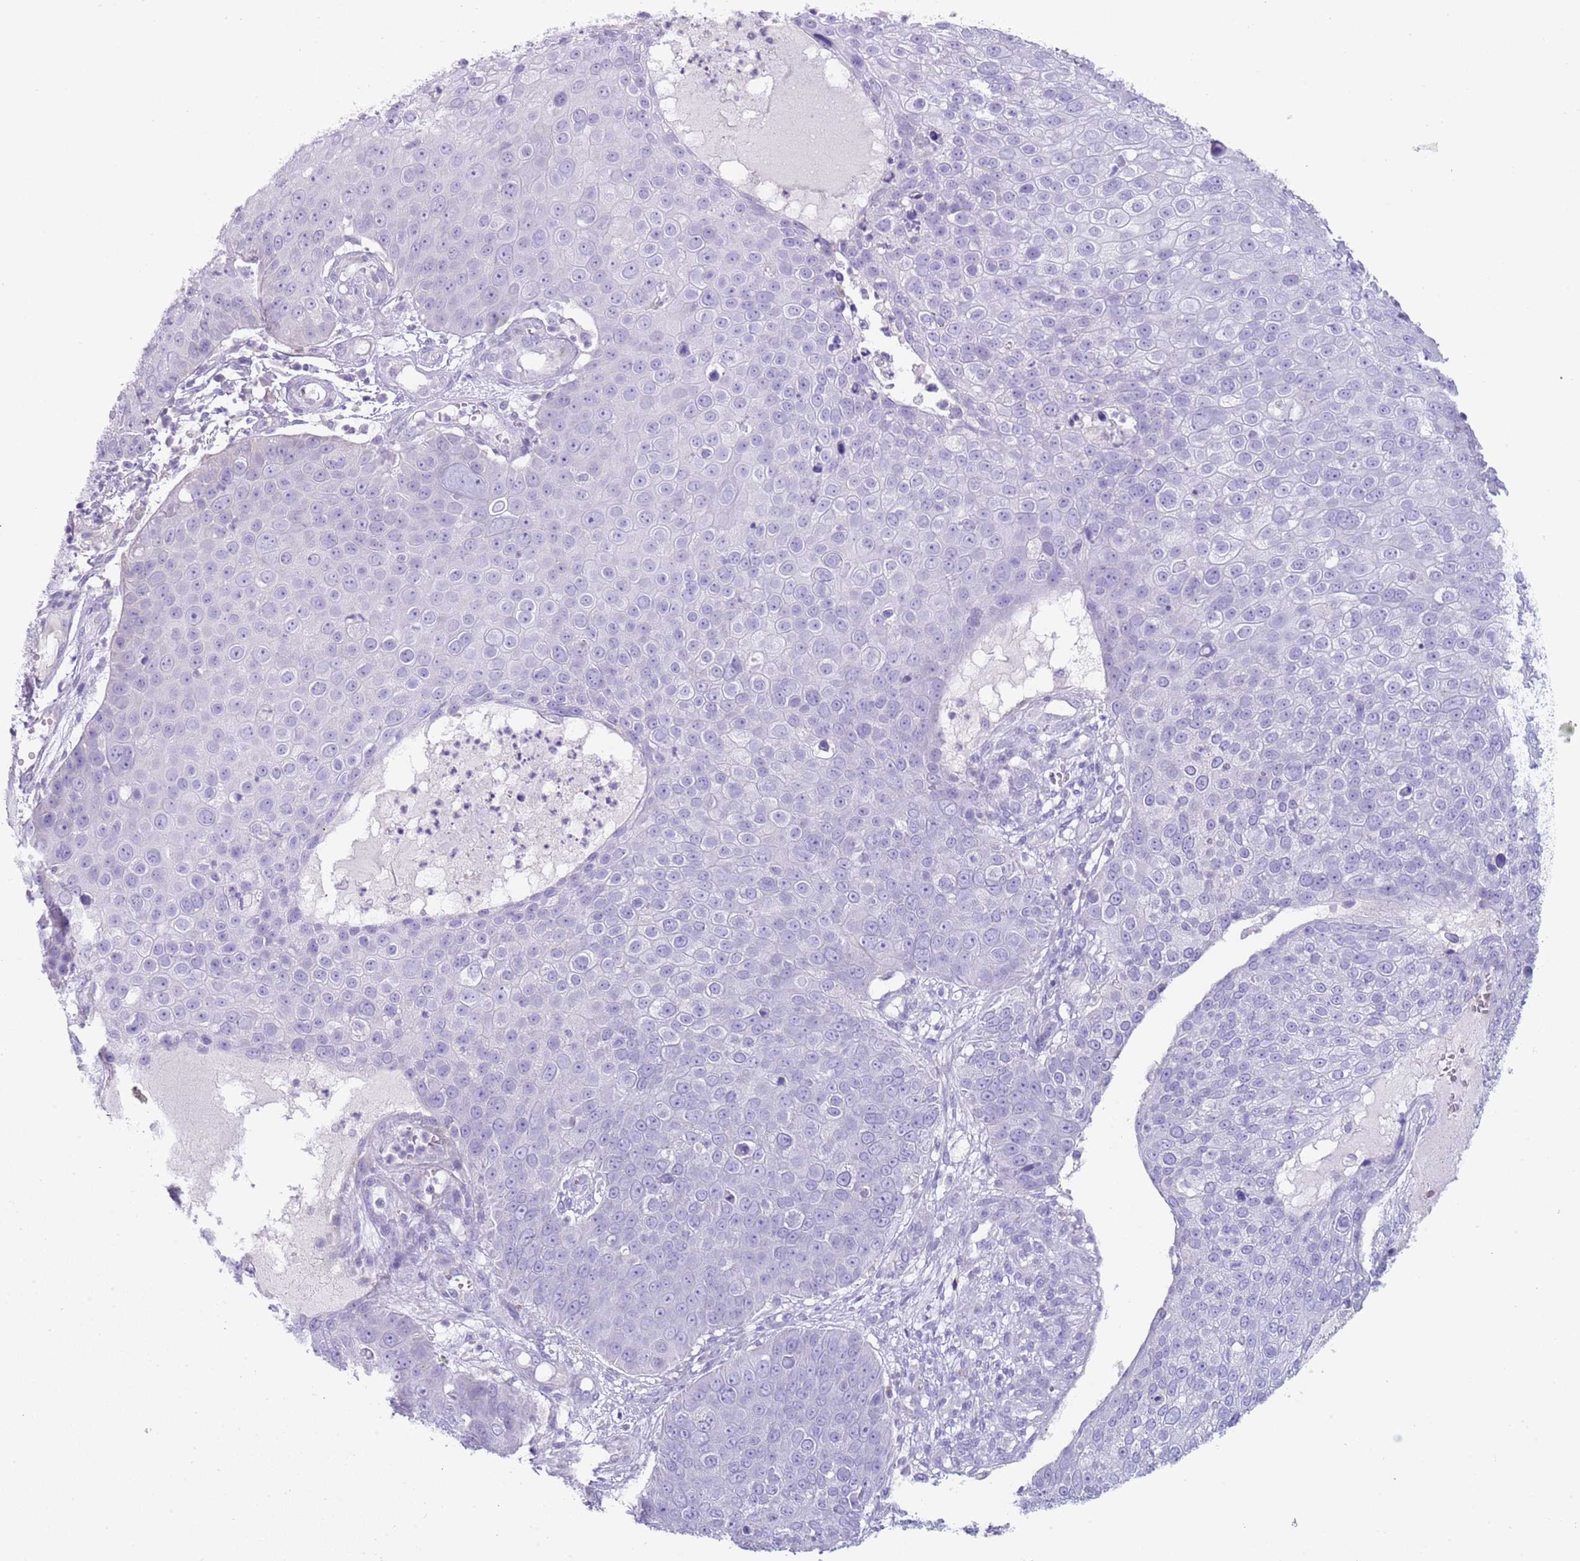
{"staining": {"intensity": "negative", "quantity": "none", "location": "none"}, "tissue": "skin cancer", "cell_type": "Tumor cells", "image_type": "cancer", "snomed": [{"axis": "morphology", "description": "Squamous cell carcinoma, NOS"}, {"axis": "topography", "description": "Skin"}], "caption": "Squamous cell carcinoma (skin) was stained to show a protein in brown. There is no significant positivity in tumor cells. (Brightfield microscopy of DAB (3,3'-diaminobenzidine) immunohistochemistry at high magnification).", "gene": "NBPF20", "patient": {"sex": "male", "age": 71}}